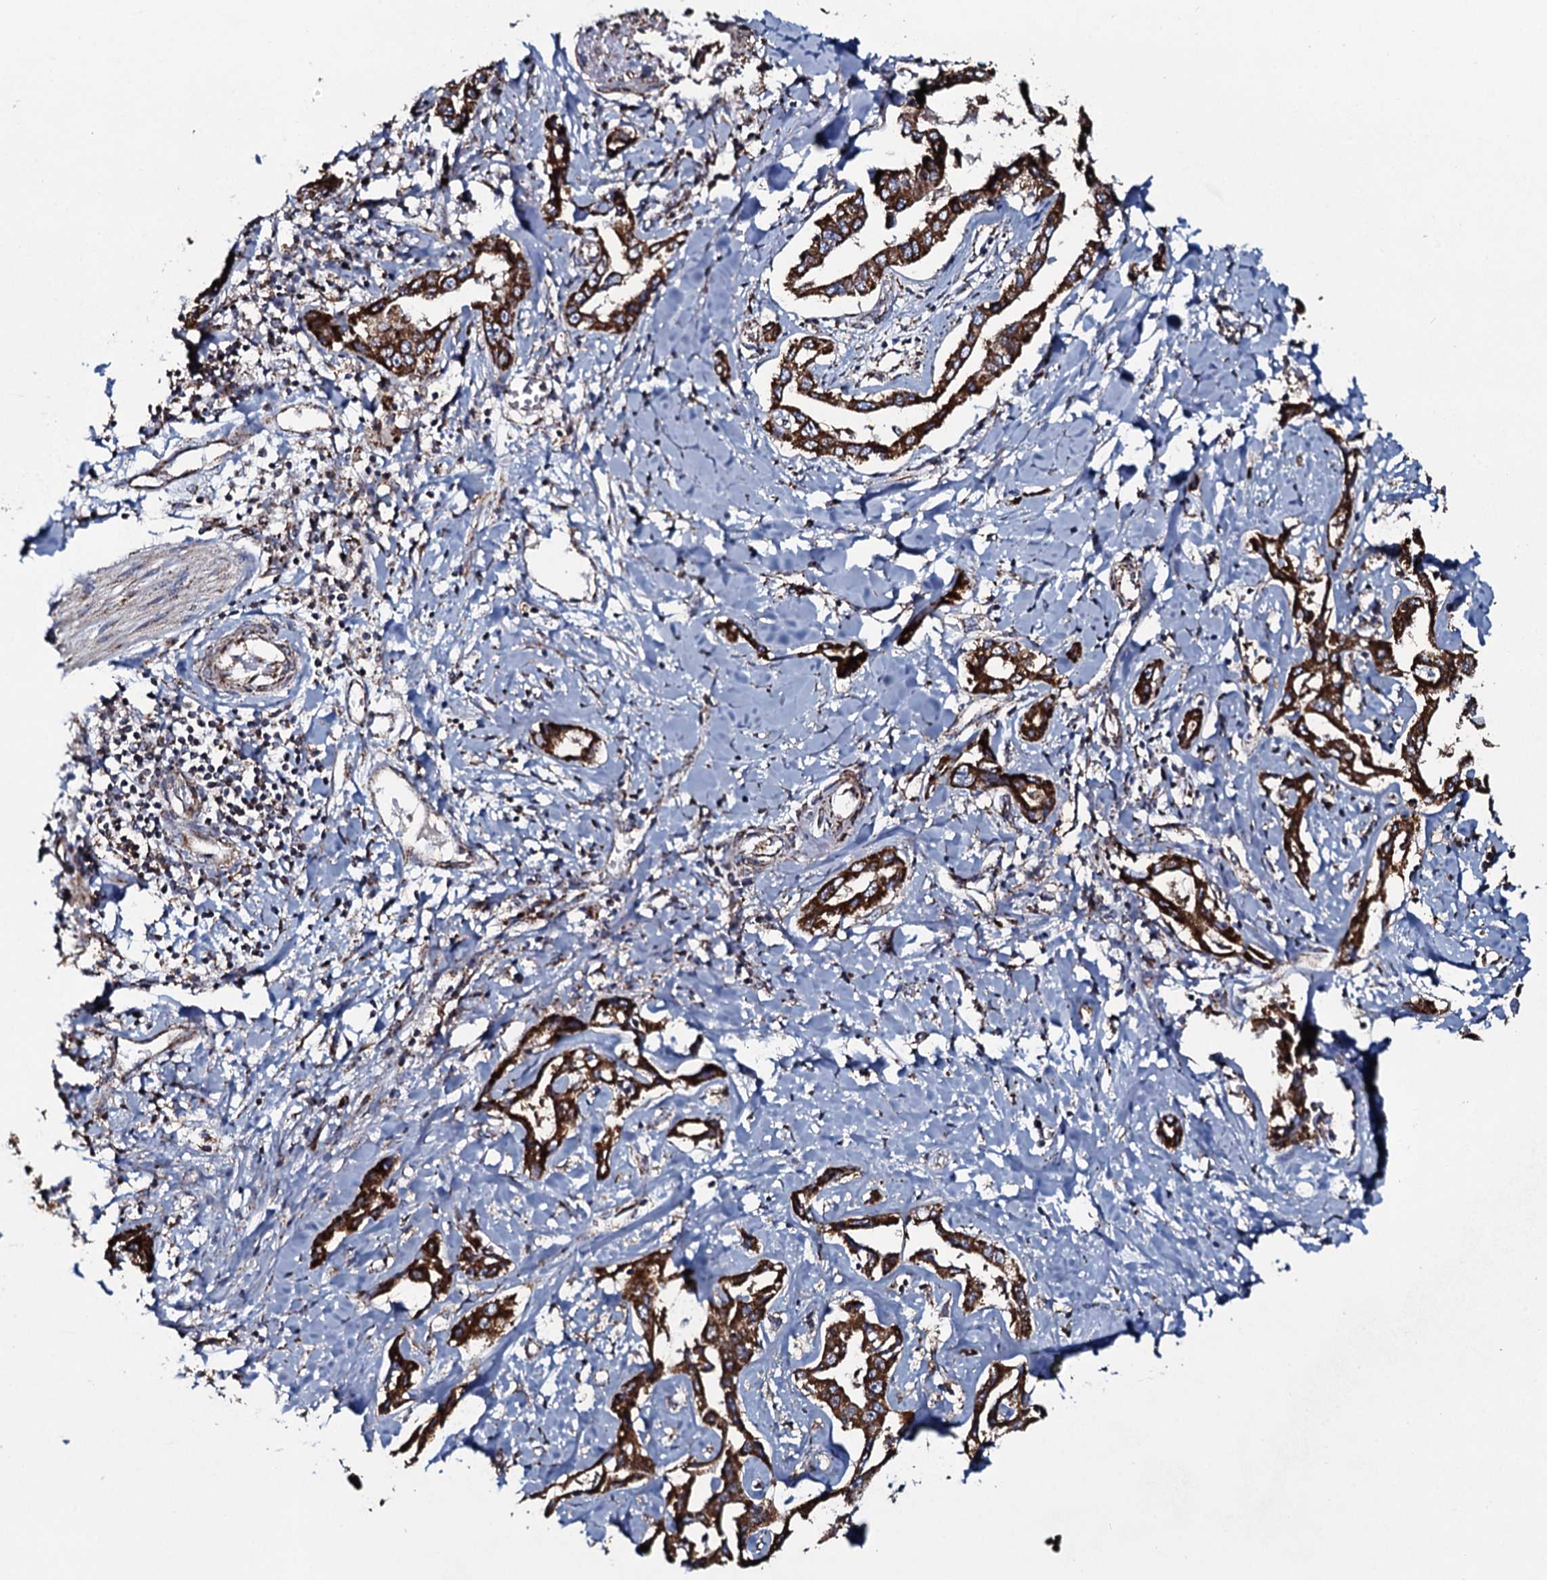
{"staining": {"intensity": "strong", "quantity": ">75%", "location": "cytoplasmic/membranous"}, "tissue": "liver cancer", "cell_type": "Tumor cells", "image_type": "cancer", "snomed": [{"axis": "morphology", "description": "Cholangiocarcinoma"}, {"axis": "topography", "description": "Liver"}], "caption": "Immunohistochemistry (DAB (3,3'-diaminobenzidine)) staining of liver cholangiocarcinoma demonstrates strong cytoplasmic/membranous protein staining in approximately >75% of tumor cells. (brown staining indicates protein expression, while blue staining denotes nuclei).", "gene": "EVC2", "patient": {"sex": "male", "age": 59}}